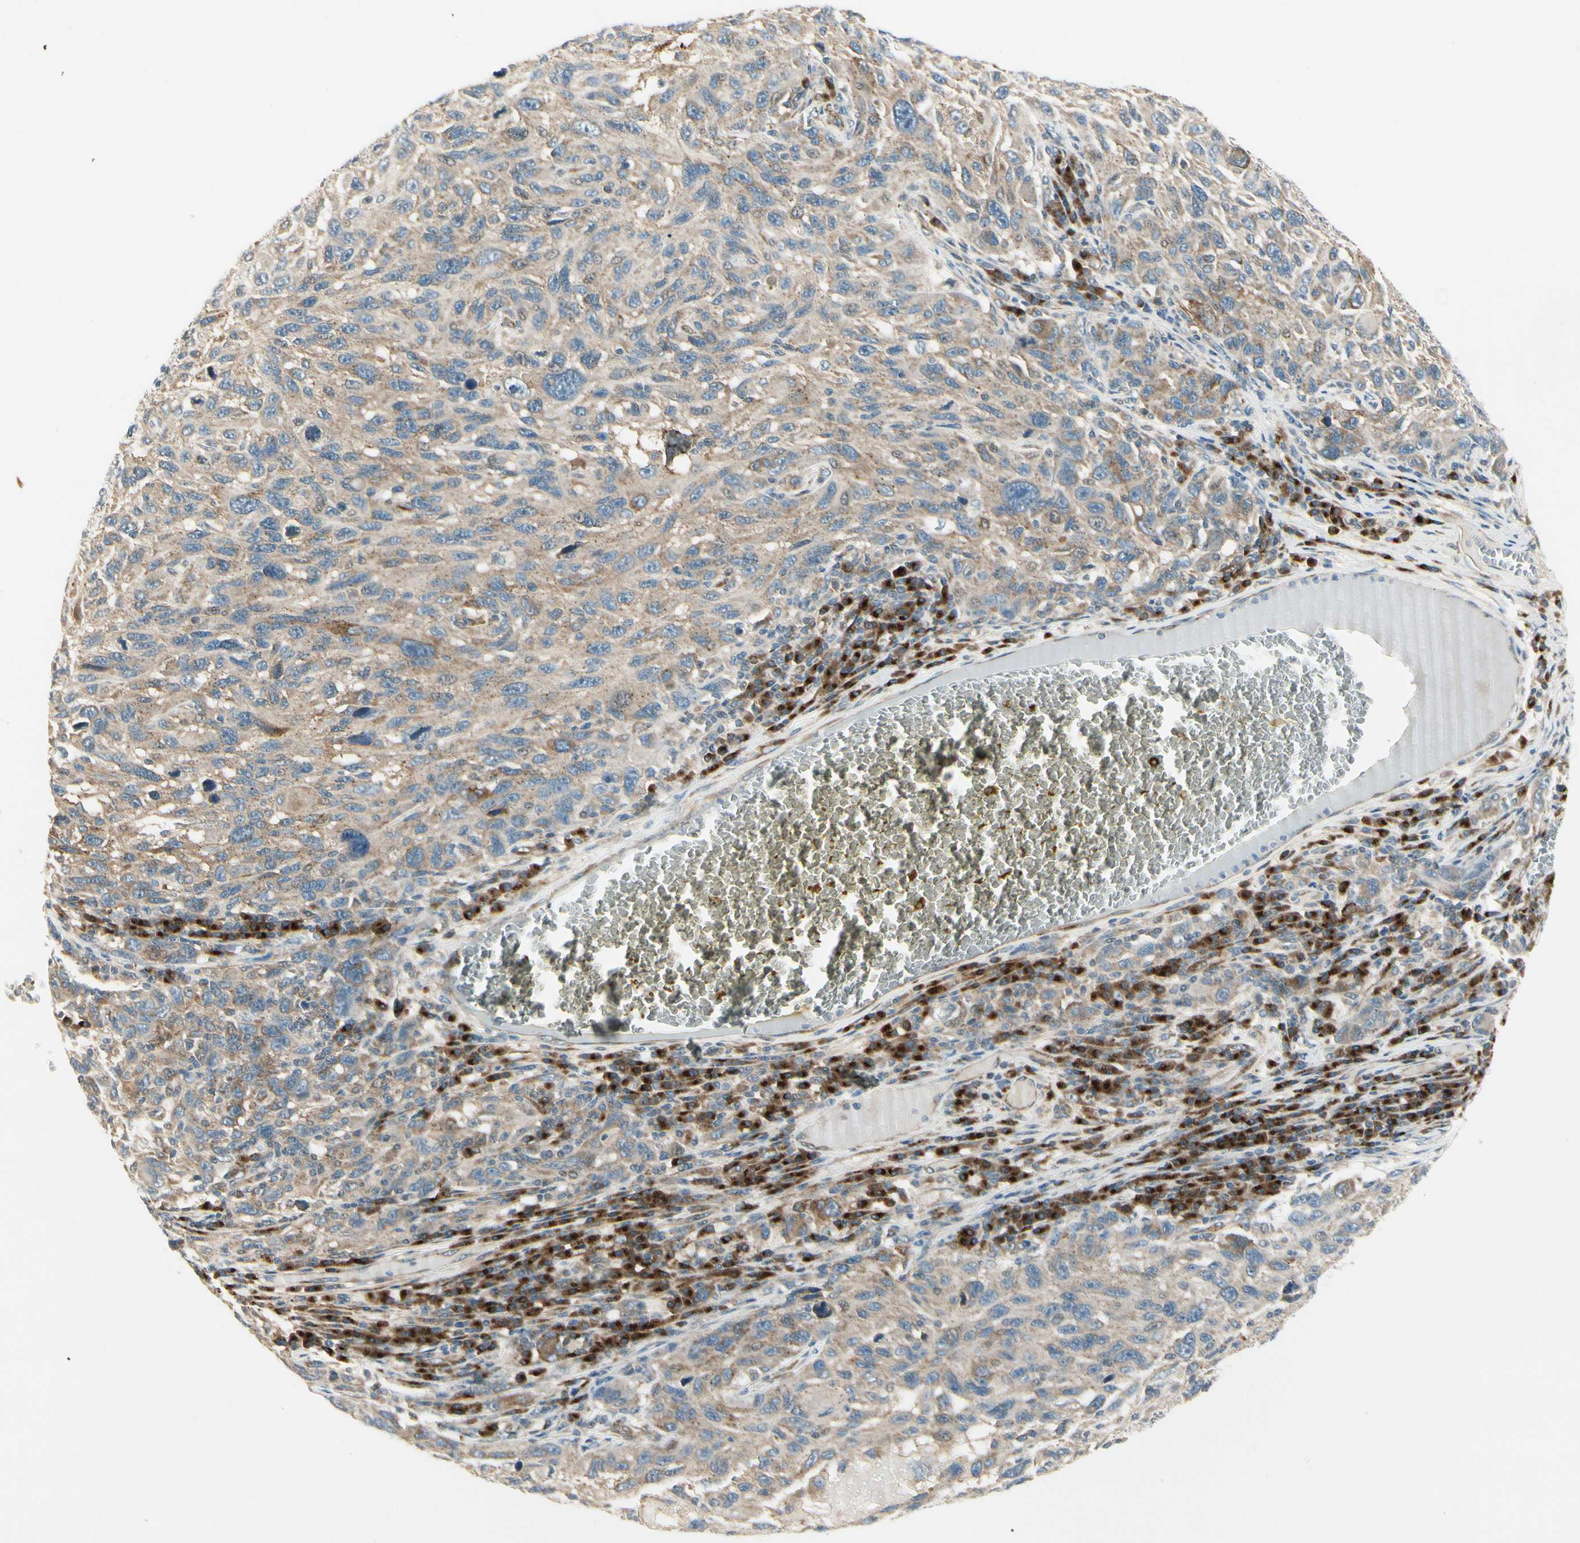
{"staining": {"intensity": "weak", "quantity": ">75%", "location": "cytoplasmic/membranous"}, "tissue": "melanoma", "cell_type": "Tumor cells", "image_type": "cancer", "snomed": [{"axis": "morphology", "description": "Malignant melanoma, NOS"}, {"axis": "topography", "description": "Skin"}], "caption": "DAB (3,3'-diaminobenzidine) immunohistochemical staining of malignant melanoma exhibits weak cytoplasmic/membranous protein expression in approximately >75% of tumor cells. (Brightfield microscopy of DAB IHC at high magnification).", "gene": "MANSC1", "patient": {"sex": "male", "age": 53}}